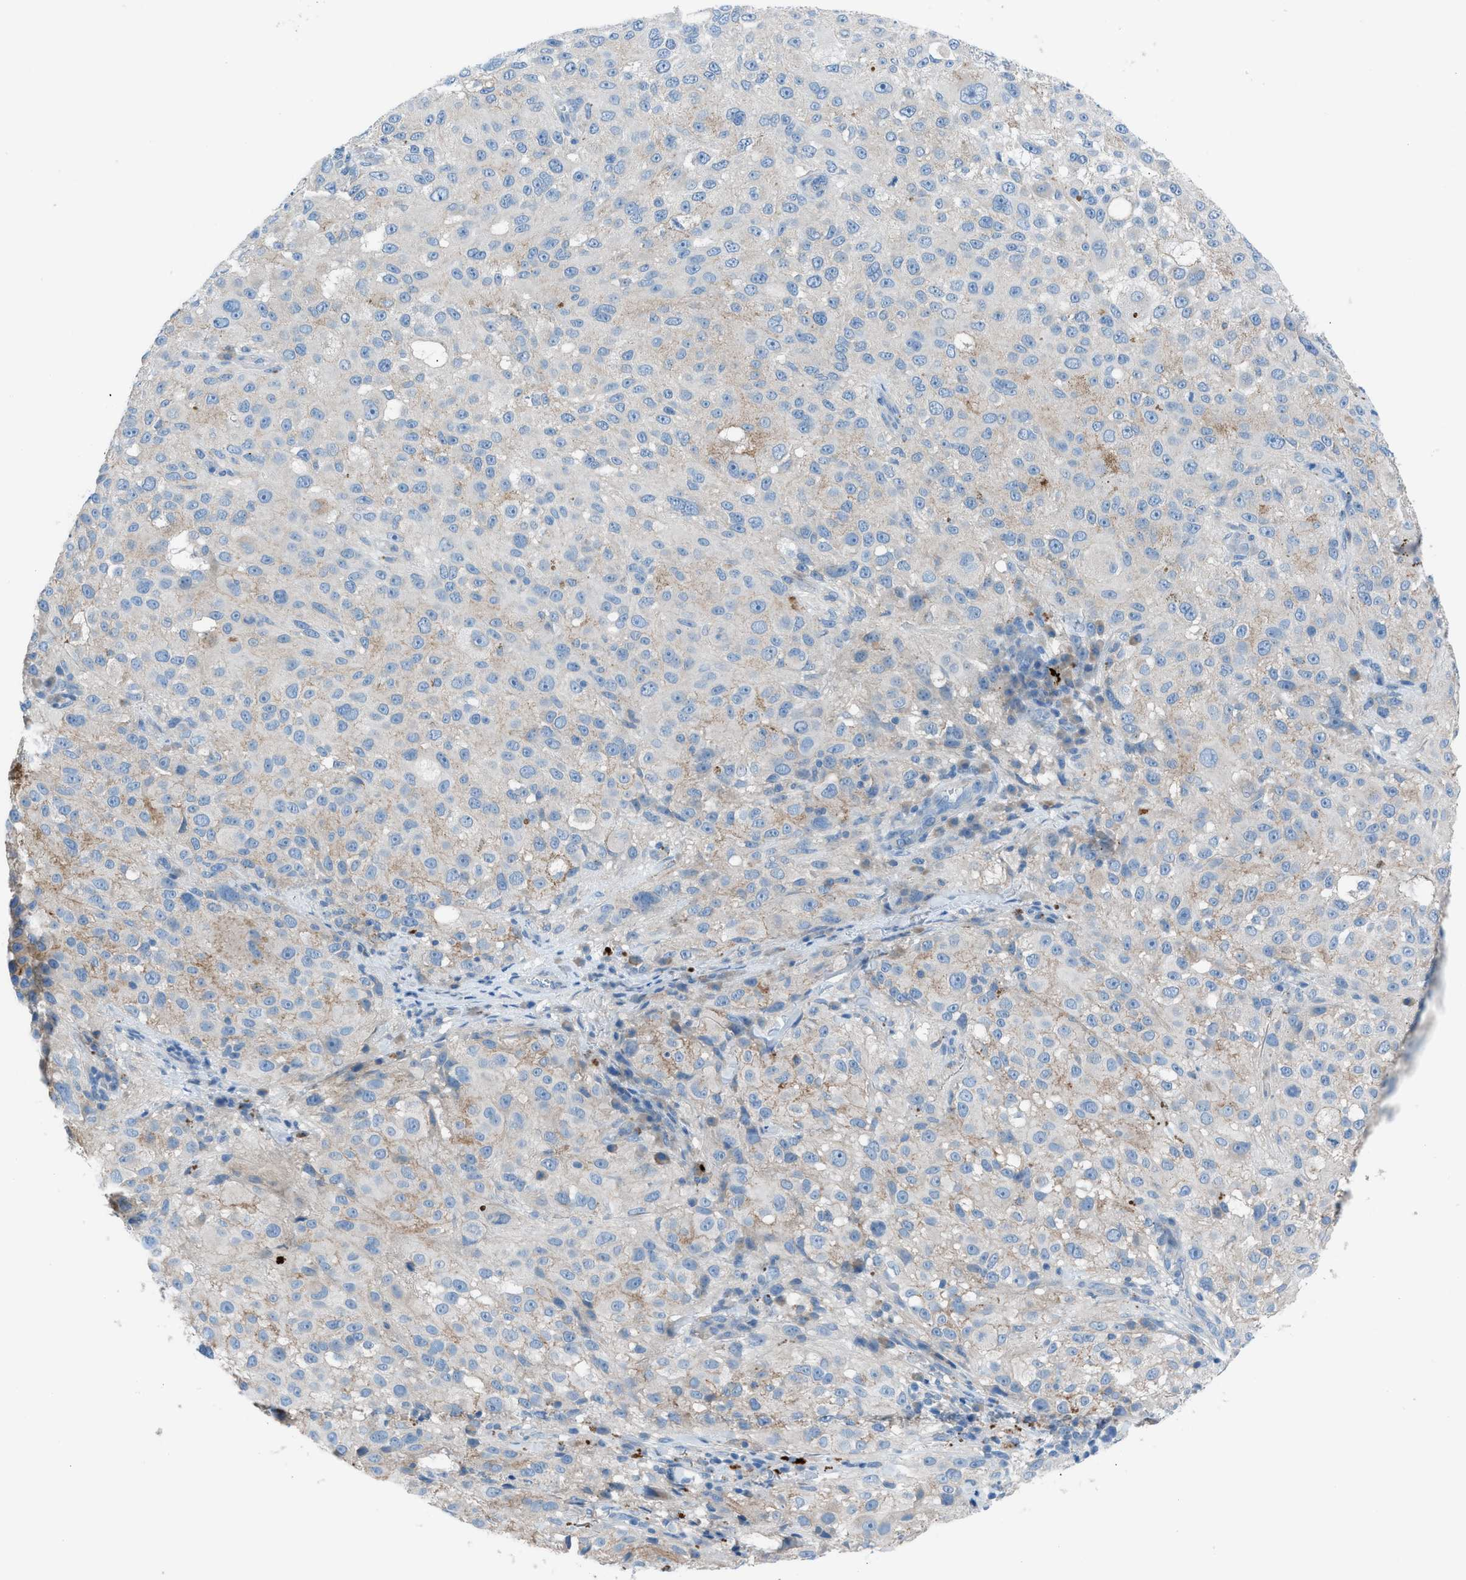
{"staining": {"intensity": "weak", "quantity": "<25%", "location": "cytoplasmic/membranous"}, "tissue": "melanoma", "cell_type": "Tumor cells", "image_type": "cancer", "snomed": [{"axis": "morphology", "description": "Necrosis, NOS"}, {"axis": "morphology", "description": "Malignant melanoma, NOS"}, {"axis": "topography", "description": "Skin"}], "caption": "A histopathology image of melanoma stained for a protein displays no brown staining in tumor cells.", "gene": "C5AR2", "patient": {"sex": "female", "age": 87}}